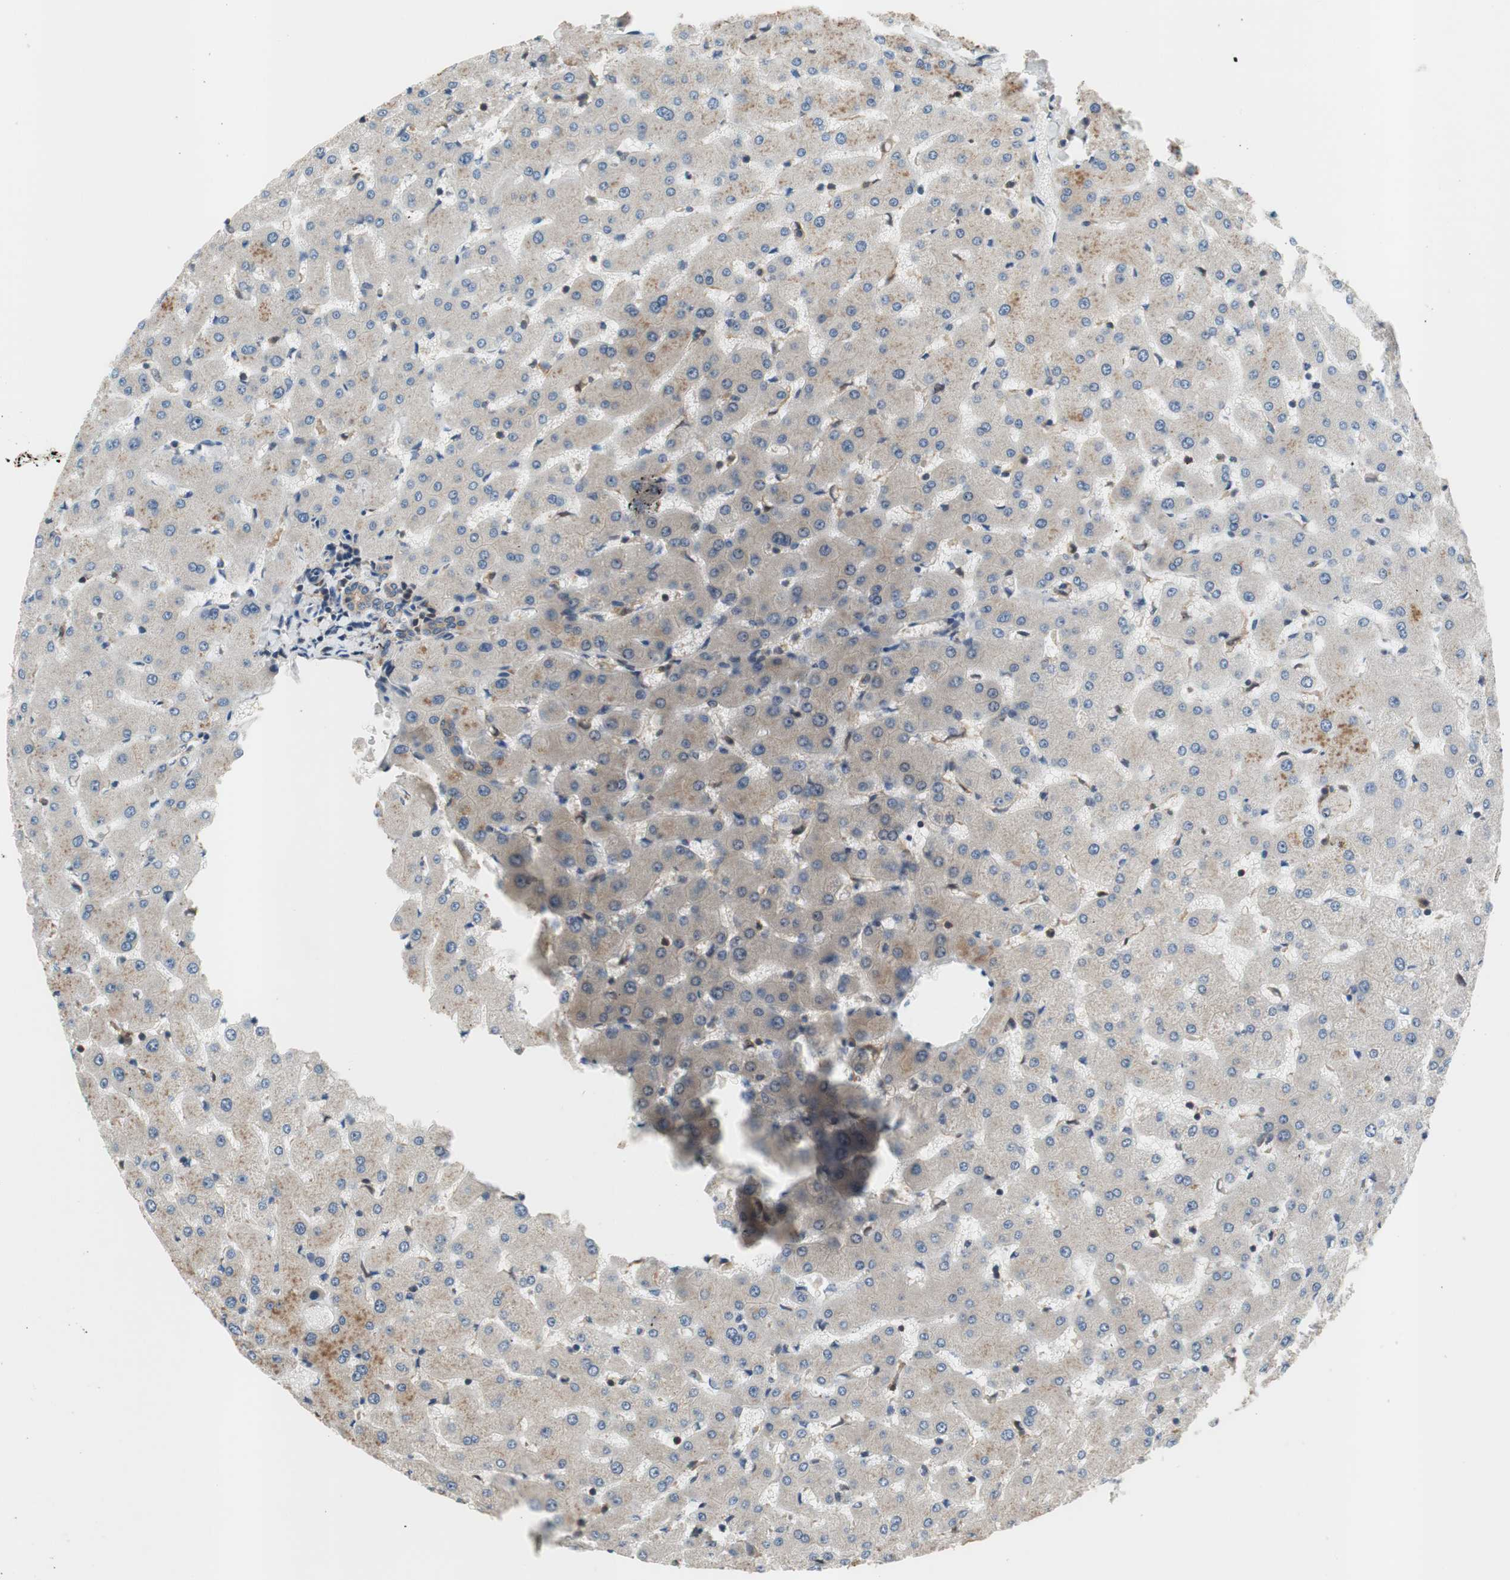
{"staining": {"intensity": "moderate", "quantity": ">75%", "location": "cytoplasmic/membranous"}, "tissue": "liver", "cell_type": "Cholangiocytes", "image_type": "normal", "snomed": [{"axis": "morphology", "description": "Normal tissue, NOS"}, {"axis": "topography", "description": "Liver"}], "caption": "This is a histology image of IHC staining of unremarkable liver, which shows moderate expression in the cytoplasmic/membranous of cholangiocytes.", "gene": "CALML3", "patient": {"sex": "female", "age": 63}}